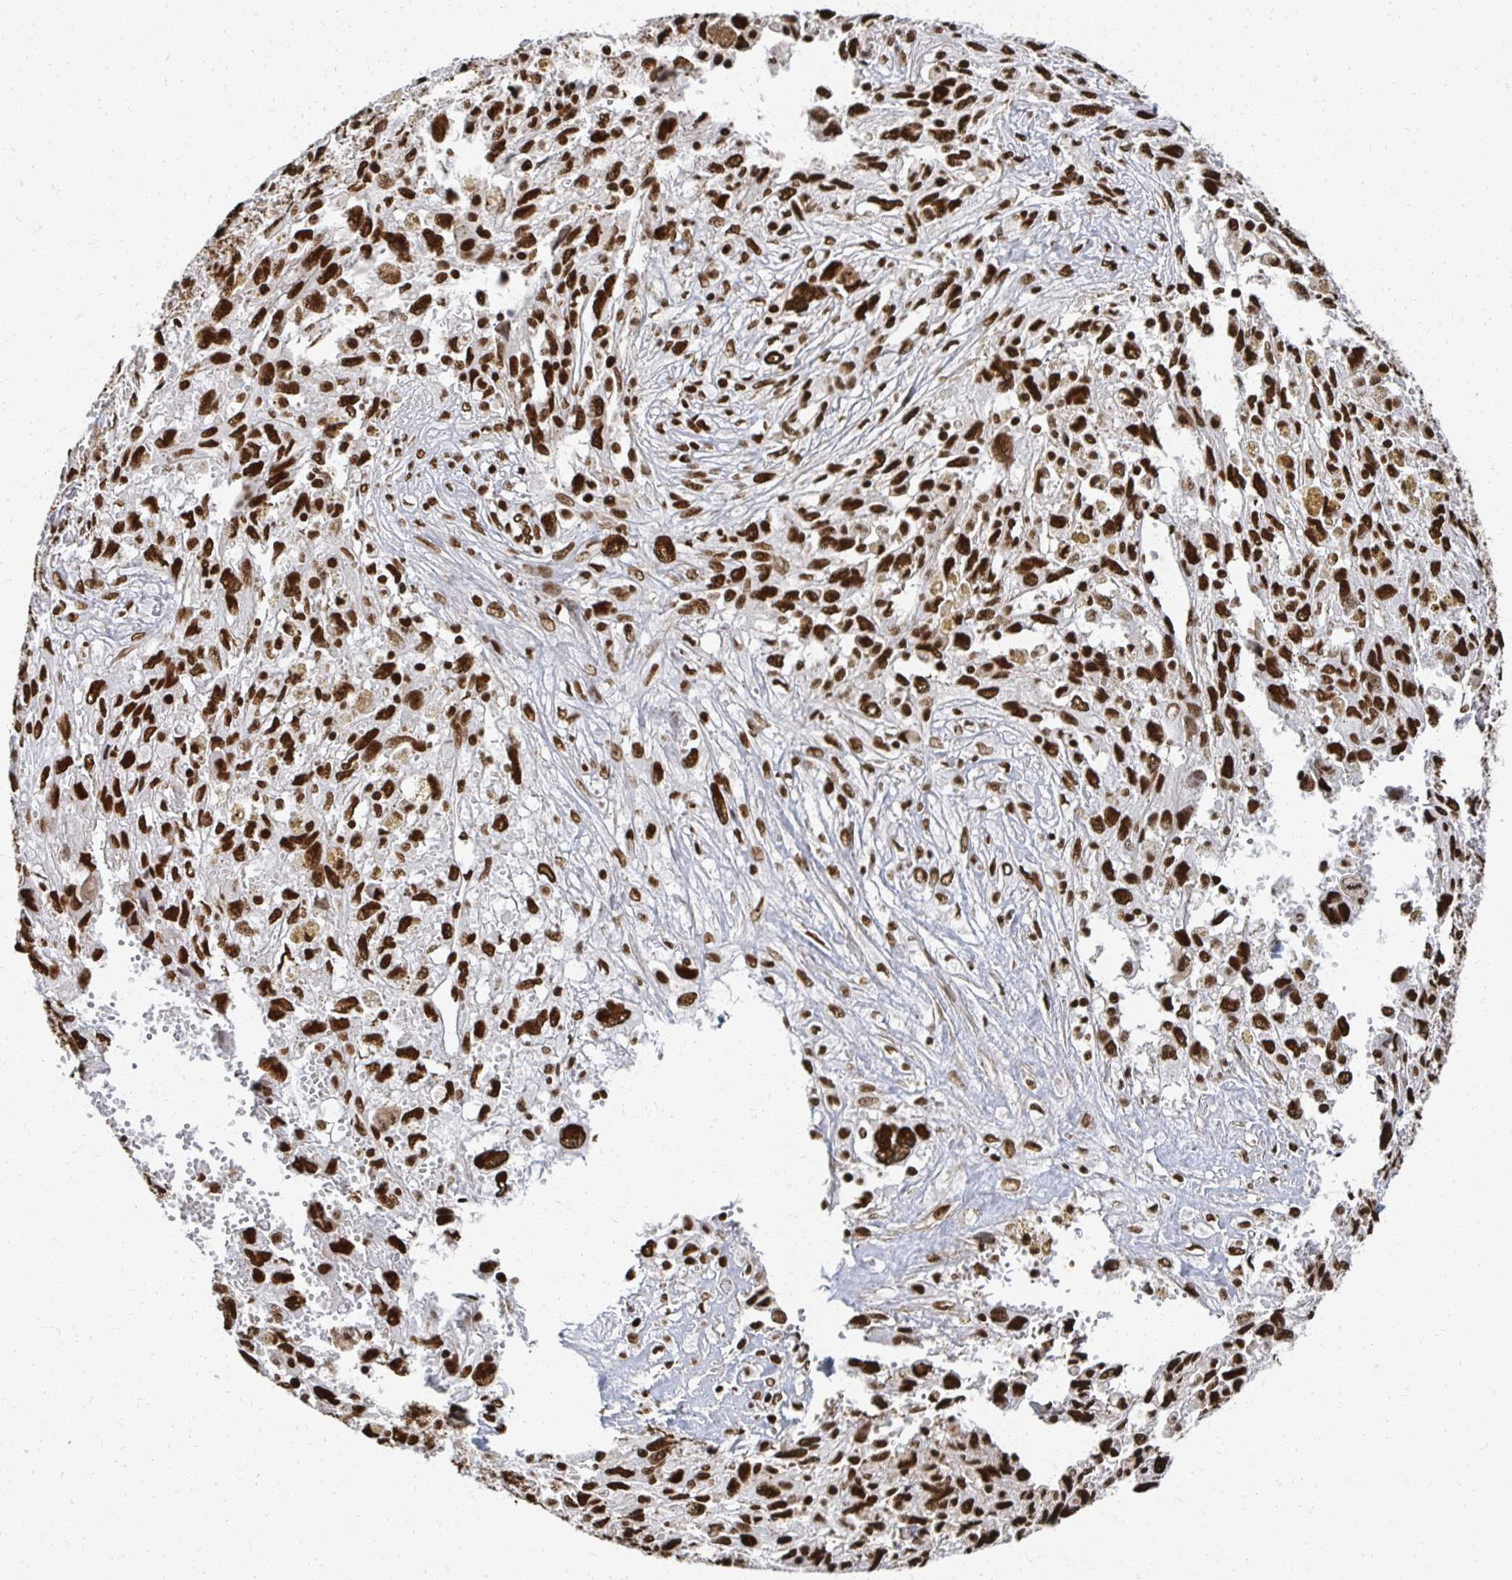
{"staining": {"intensity": "strong", "quantity": ">75%", "location": "nuclear"}, "tissue": "pancreatic cancer", "cell_type": "Tumor cells", "image_type": "cancer", "snomed": [{"axis": "morphology", "description": "Adenocarcinoma, NOS"}, {"axis": "topography", "description": "Pancreas"}], "caption": "High-magnification brightfield microscopy of pancreatic cancer (adenocarcinoma) stained with DAB (brown) and counterstained with hematoxylin (blue). tumor cells exhibit strong nuclear positivity is identified in about>75% of cells. Using DAB (brown) and hematoxylin (blue) stains, captured at high magnification using brightfield microscopy.", "gene": "RBBP7", "patient": {"sex": "female", "age": 47}}